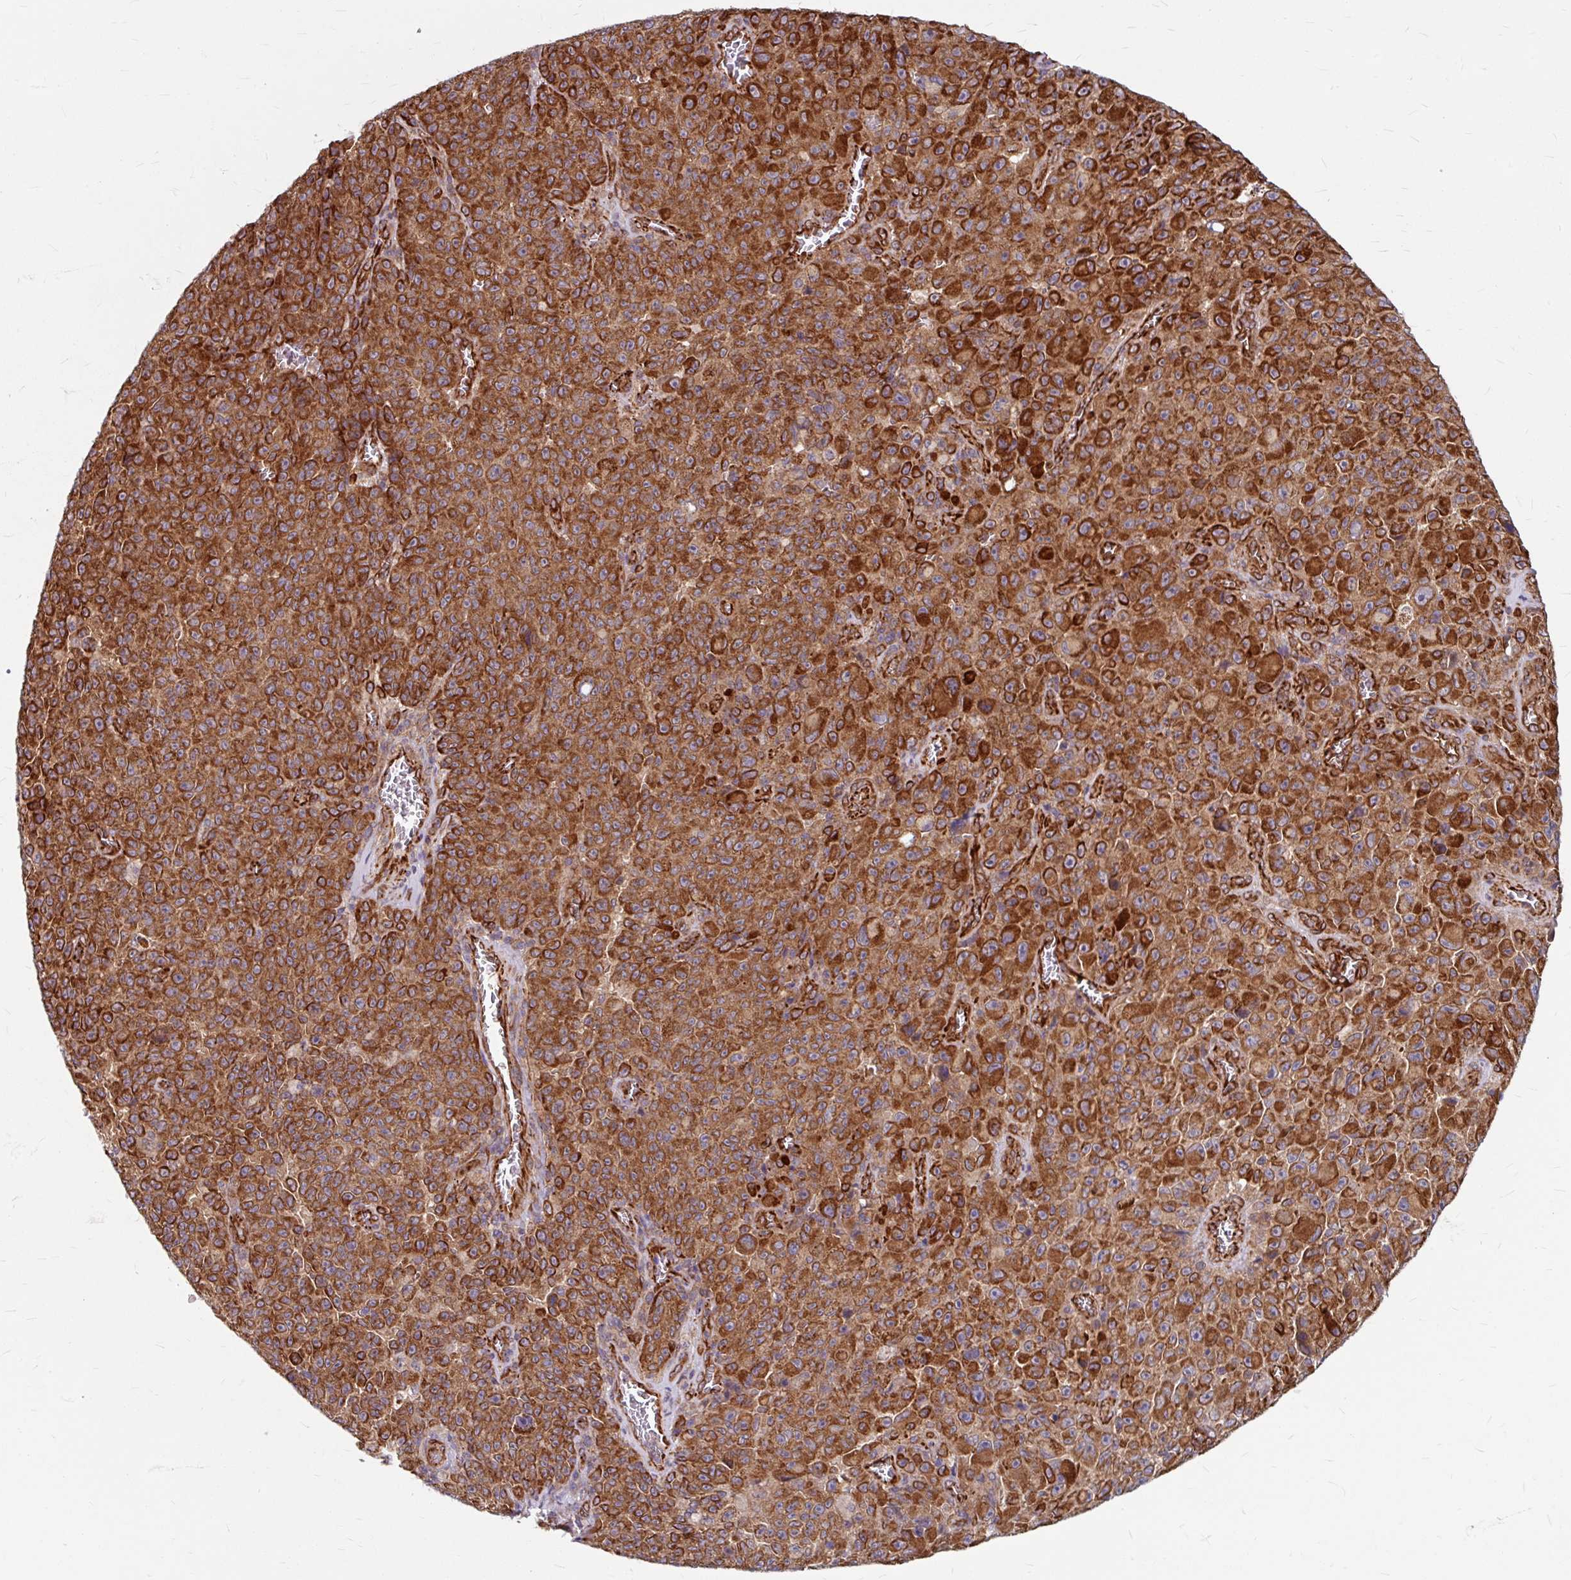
{"staining": {"intensity": "strong", "quantity": ">75%", "location": "cytoplasmic/membranous"}, "tissue": "melanoma", "cell_type": "Tumor cells", "image_type": "cancer", "snomed": [{"axis": "morphology", "description": "Malignant melanoma, NOS"}, {"axis": "topography", "description": "Skin"}], "caption": "Protein staining exhibits strong cytoplasmic/membranous expression in about >75% of tumor cells in melanoma.", "gene": "DAAM2", "patient": {"sex": "female", "age": 82}}